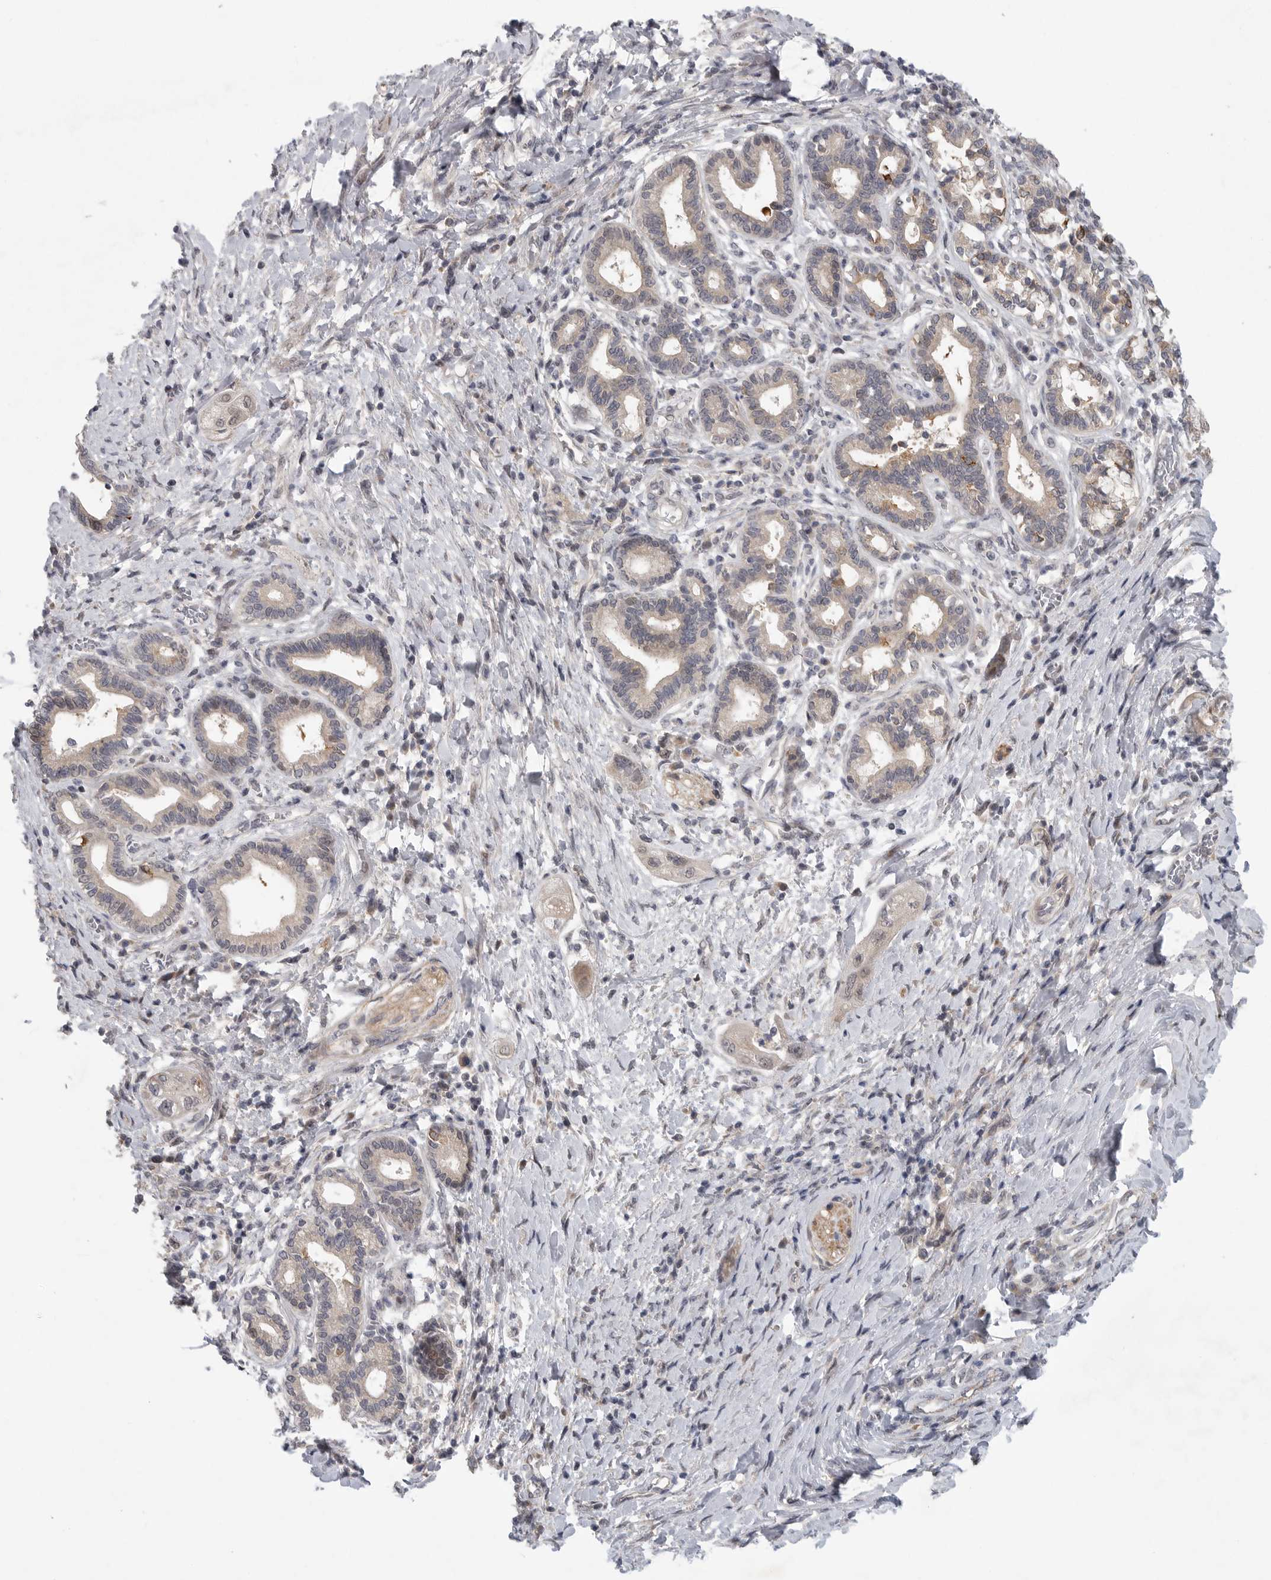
{"staining": {"intensity": "weak", "quantity": "25%-75%", "location": "cytoplasmic/membranous"}, "tissue": "pancreatic cancer", "cell_type": "Tumor cells", "image_type": "cancer", "snomed": [{"axis": "morphology", "description": "Adenocarcinoma, NOS"}, {"axis": "topography", "description": "Pancreas"}], "caption": "Tumor cells display weak cytoplasmic/membranous expression in about 25%-75% of cells in pancreatic cancer. (brown staining indicates protein expression, while blue staining denotes nuclei).", "gene": "FBXO43", "patient": {"sex": "male", "age": 58}}